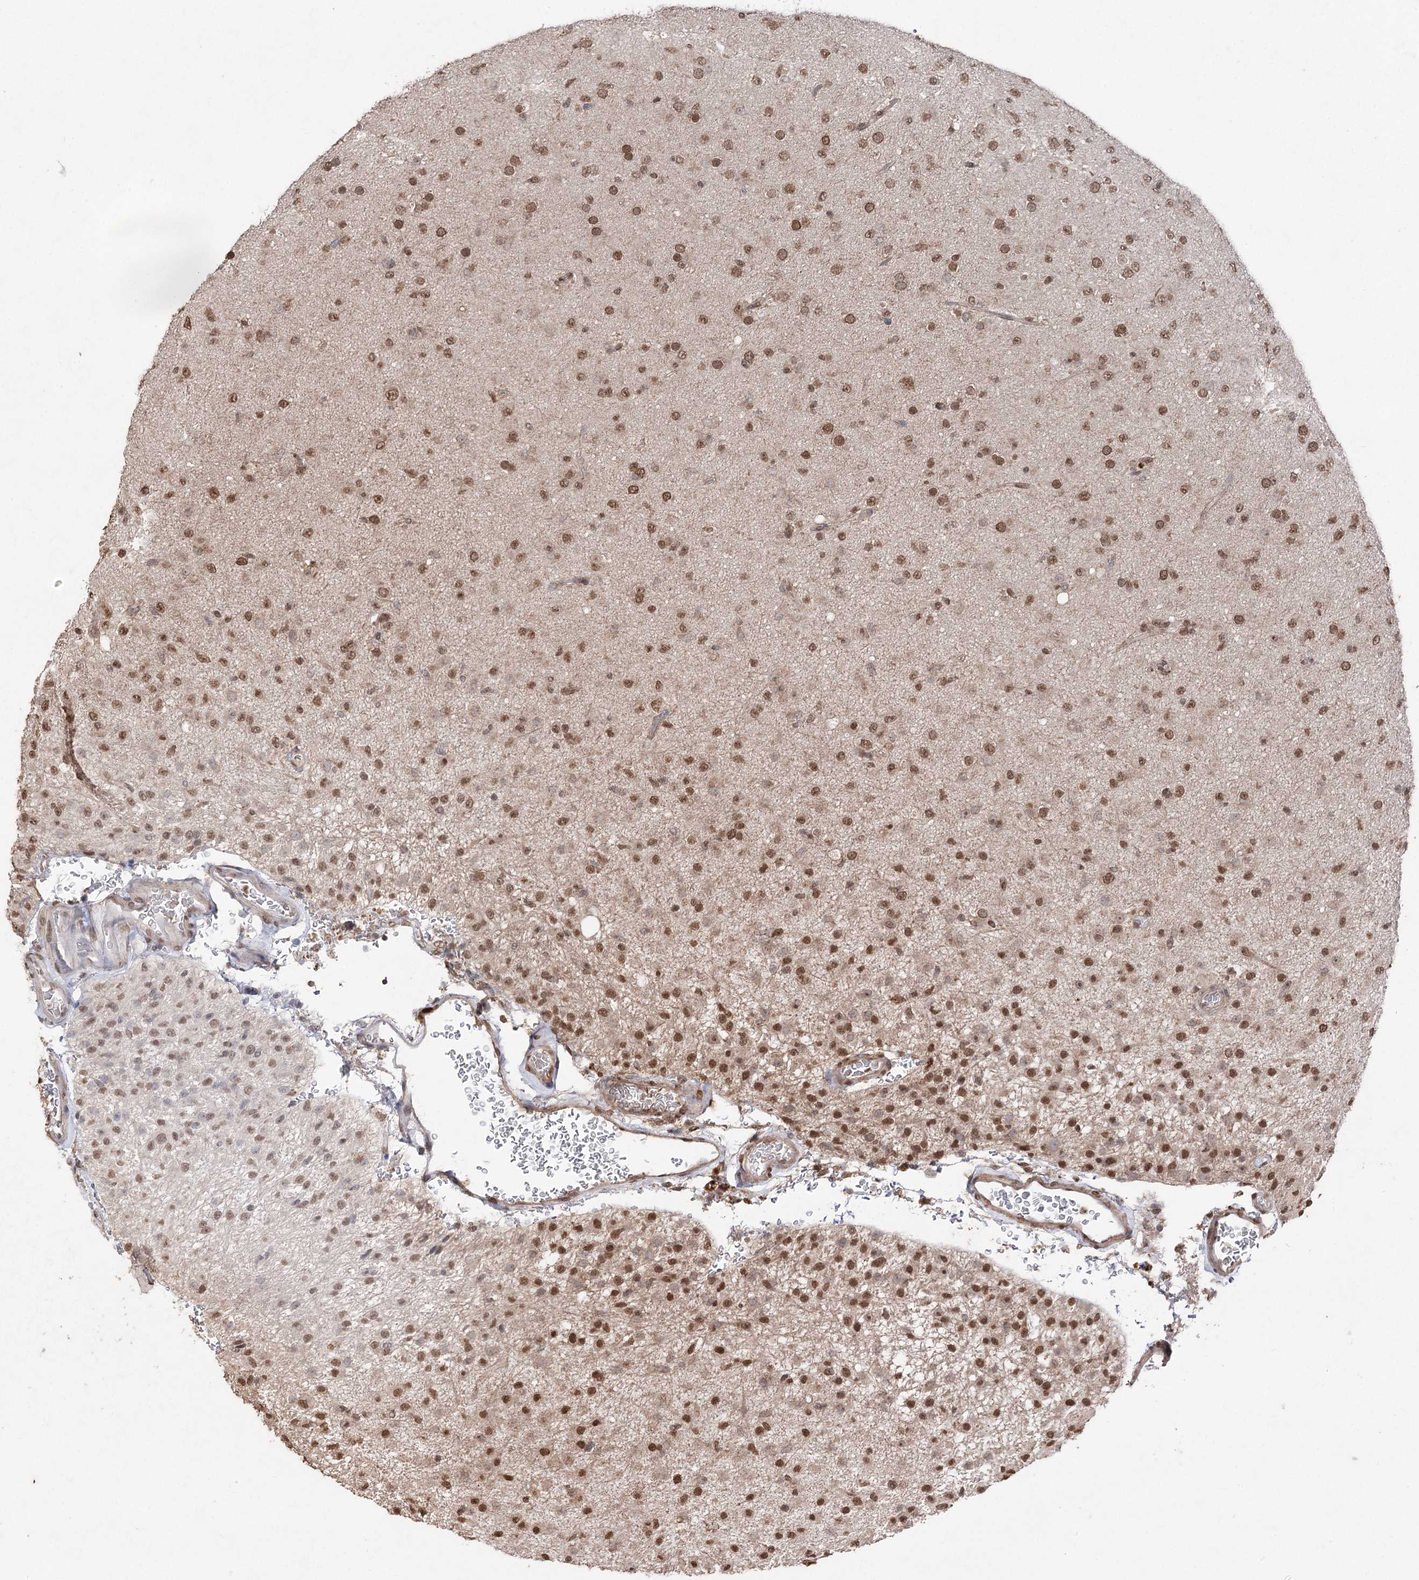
{"staining": {"intensity": "moderate", "quantity": ">75%", "location": "nuclear"}, "tissue": "glioma", "cell_type": "Tumor cells", "image_type": "cancer", "snomed": [{"axis": "morphology", "description": "Glioma, malignant, Low grade"}, {"axis": "topography", "description": "Brain"}], "caption": "Malignant low-grade glioma stained with a protein marker demonstrates moderate staining in tumor cells.", "gene": "ATG14", "patient": {"sex": "male", "age": 65}}